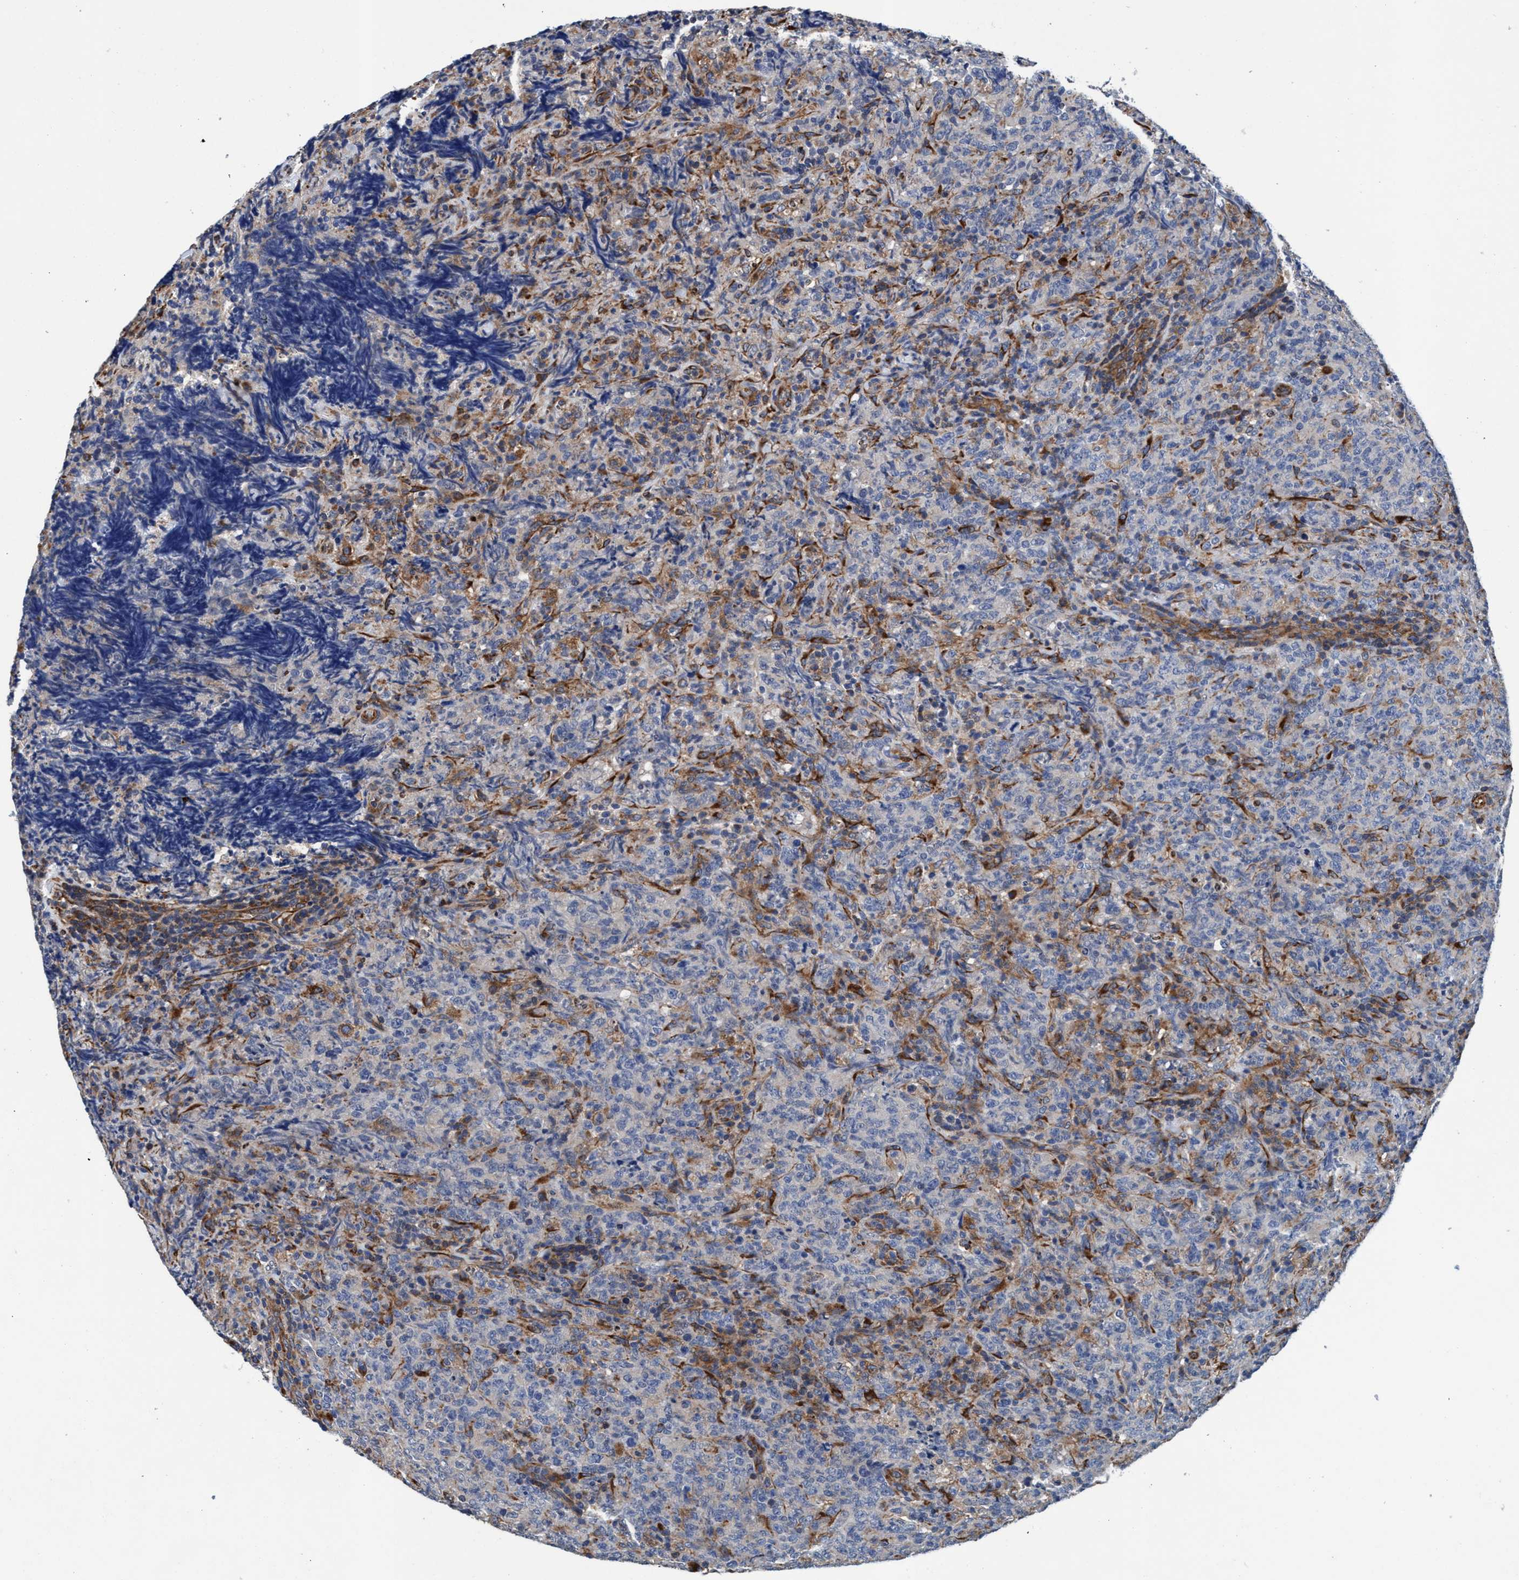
{"staining": {"intensity": "weak", "quantity": "<25%", "location": "cytoplasmic/membranous"}, "tissue": "lymphoma", "cell_type": "Tumor cells", "image_type": "cancer", "snomed": [{"axis": "morphology", "description": "Malignant lymphoma, non-Hodgkin's type, High grade"}, {"axis": "topography", "description": "Tonsil"}], "caption": "Malignant lymphoma, non-Hodgkin's type (high-grade) was stained to show a protein in brown. There is no significant expression in tumor cells. (Brightfield microscopy of DAB (3,3'-diaminobenzidine) immunohistochemistry (IHC) at high magnification).", "gene": "ENDOG", "patient": {"sex": "female", "age": 36}}